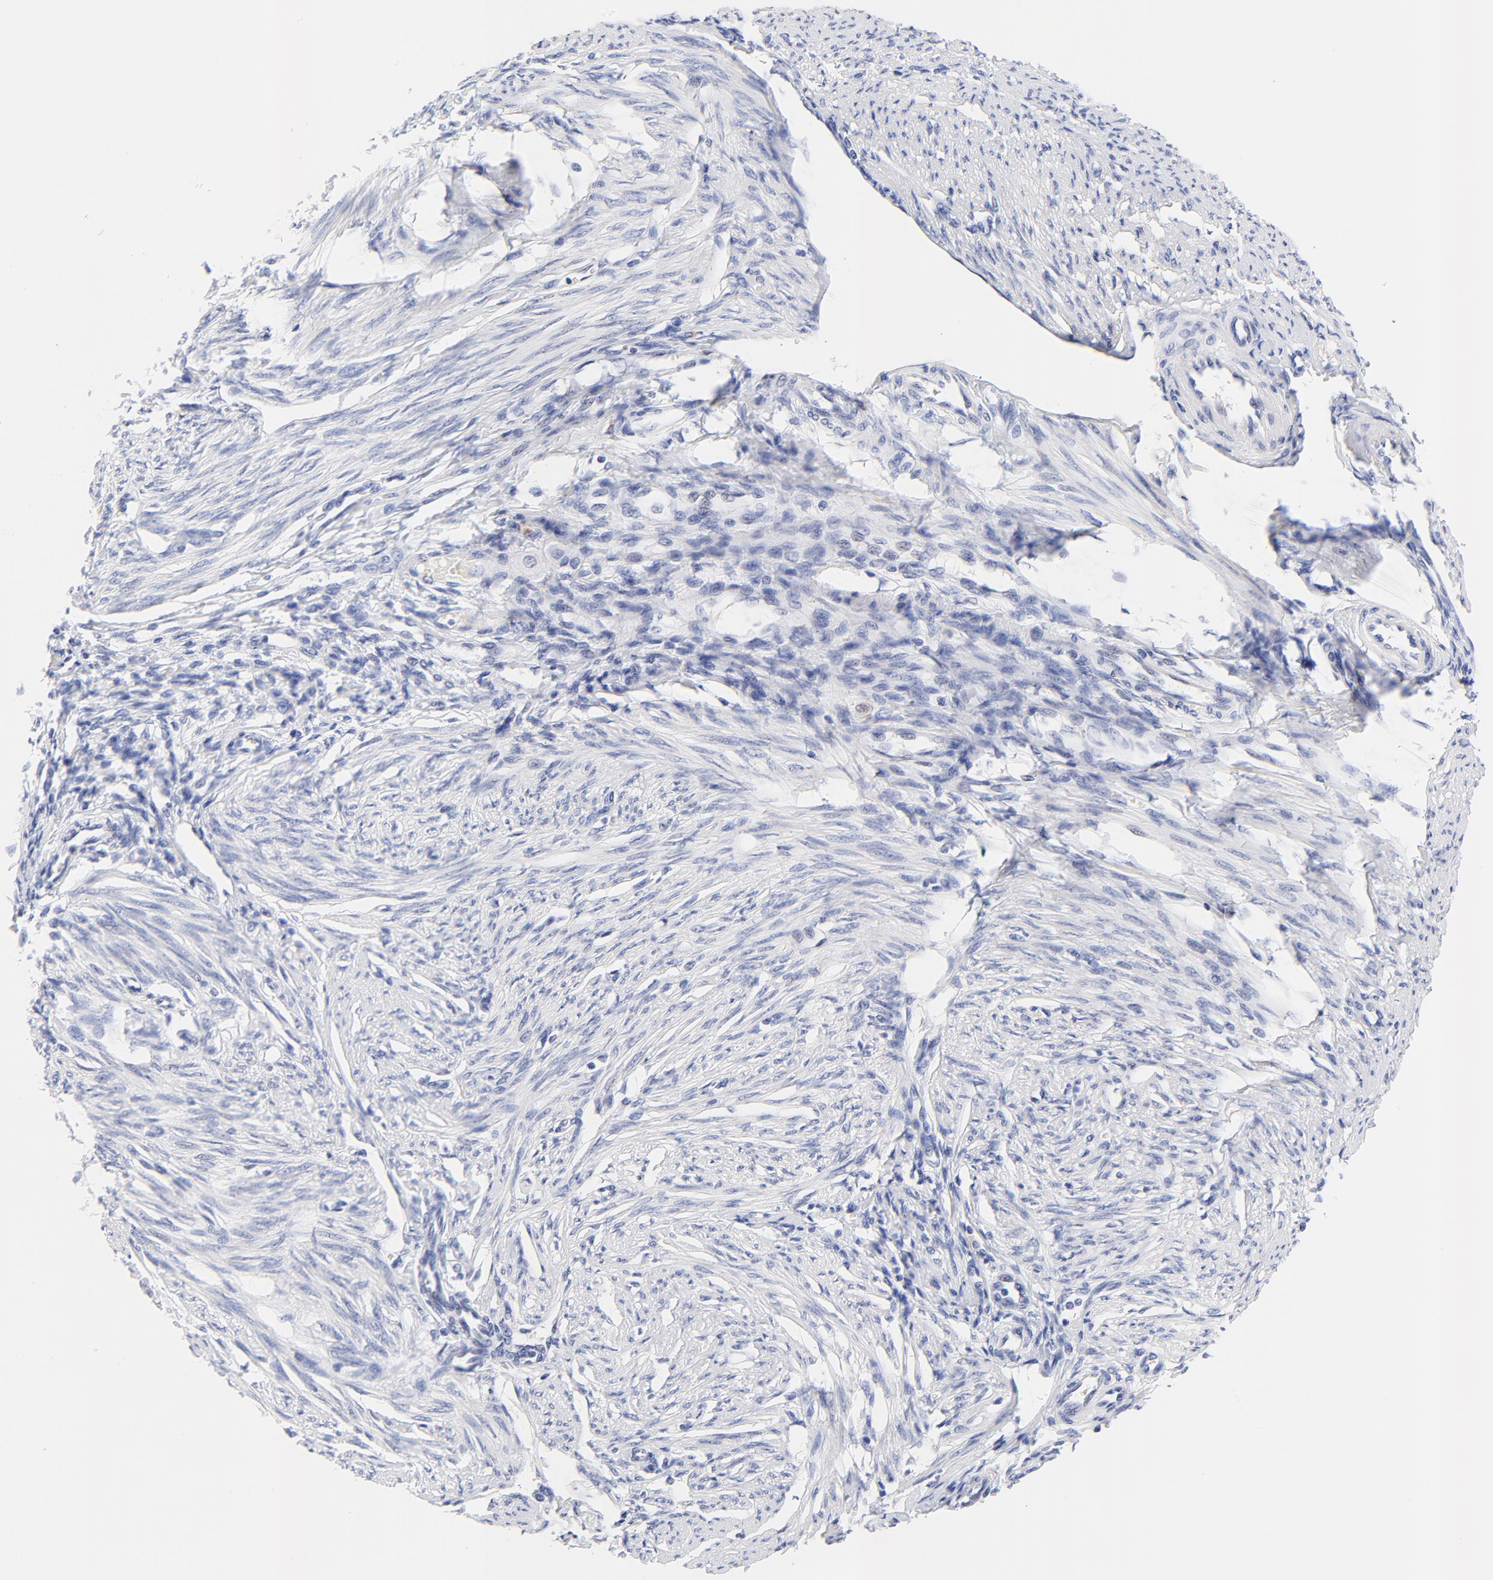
{"staining": {"intensity": "negative", "quantity": "none", "location": "none"}, "tissue": "endometrial cancer", "cell_type": "Tumor cells", "image_type": "cancer", "snomed": [{"axis": "morphology", "description": "Adenocarcinoma, NOS"}, {"axis": "topography", "description": "Endometrium"}], "caption": "A photomicrograph of endometrial adenocarcinoma stained for a protein exhibits no brown staining in tumor cells.", "gene": "FAM117B", "patient": {"sex": "female", "age": 63}}